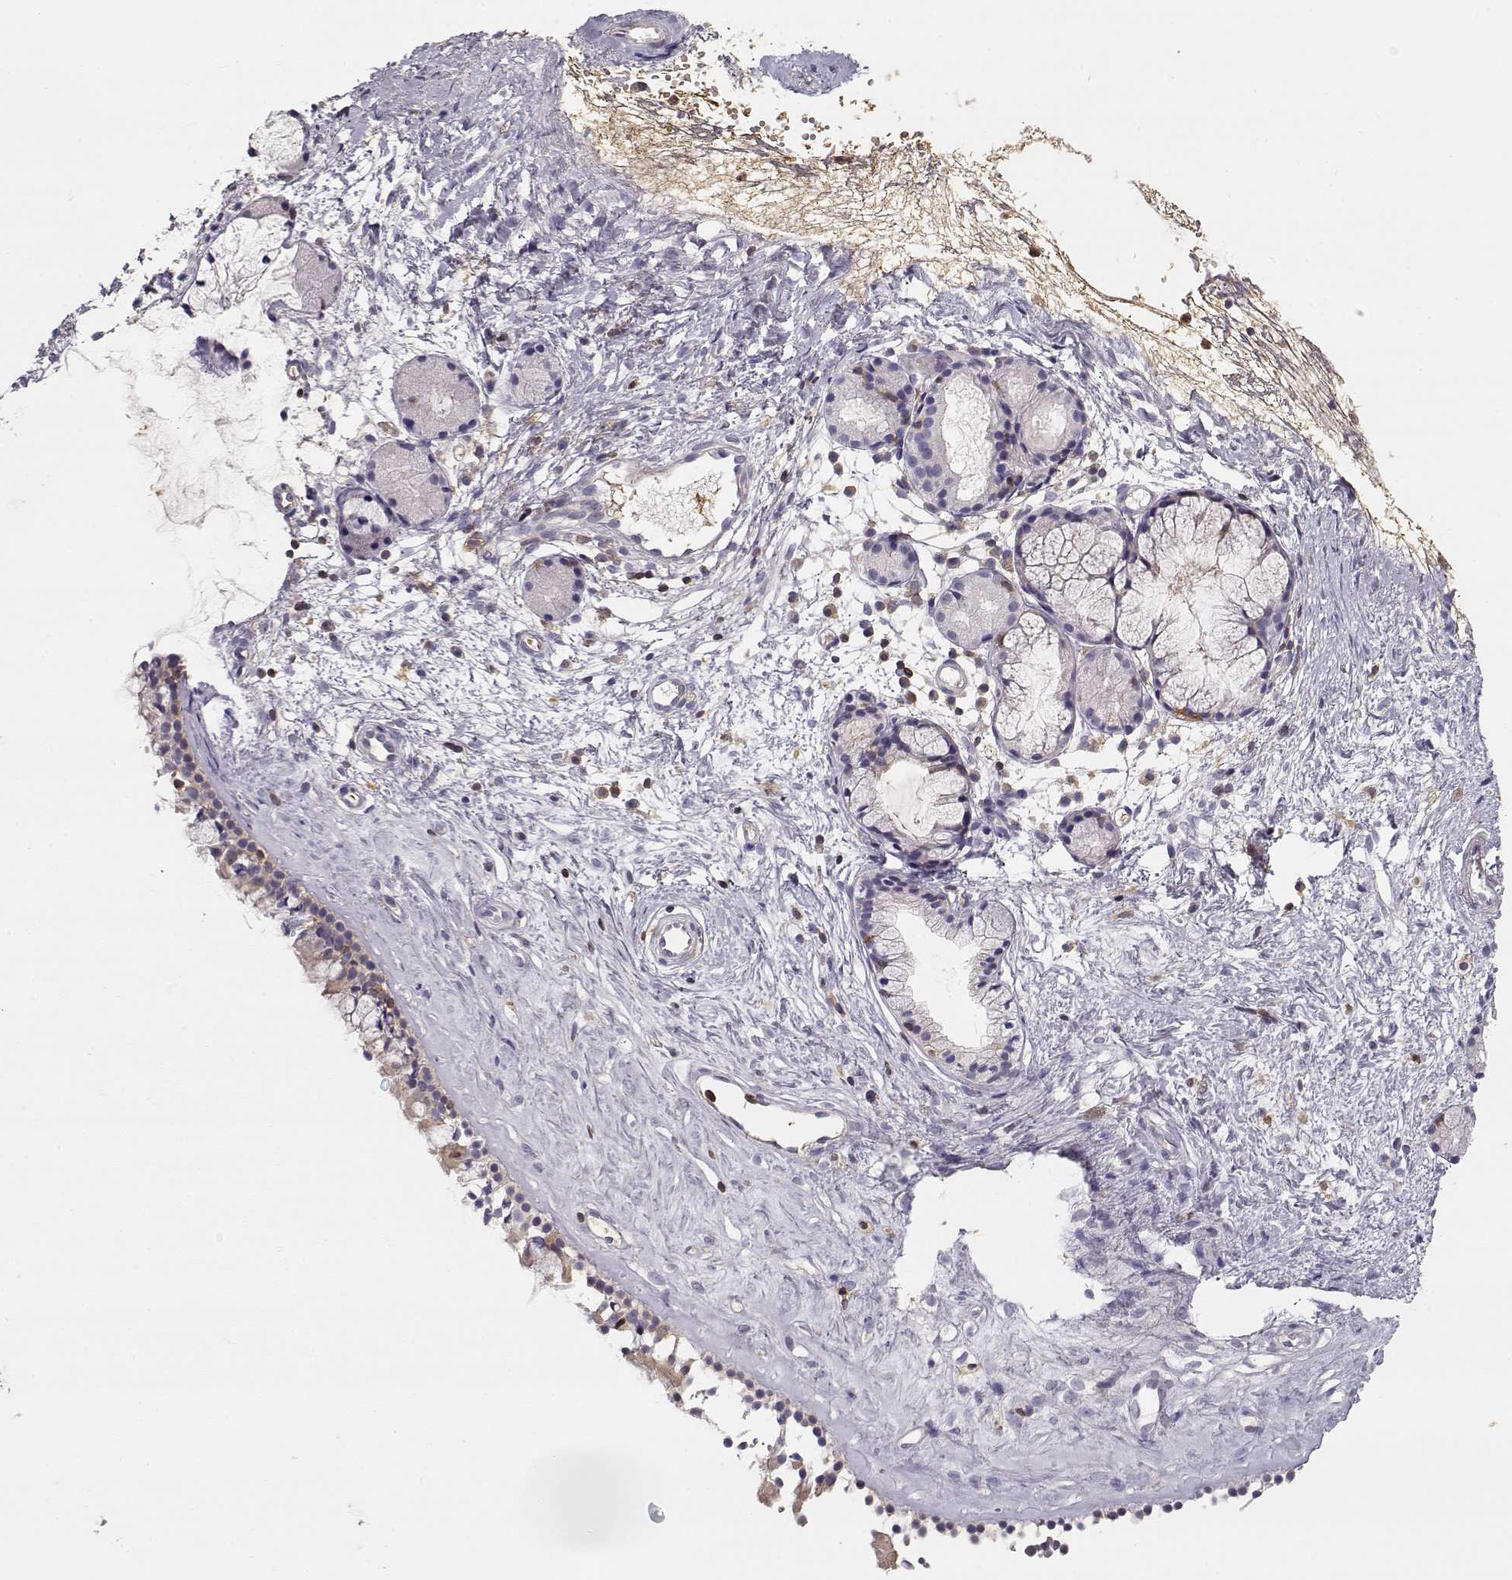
{"staining": {"intensity": "weak", "quantity": "<25%", "location": "cytoplasmic/membranous"}, "tissue": "nasopharynx", "cell_type": "Respiratory epithelial cells", "image_type": "normal", "snomed": [{"axis": "morphology", "description": "Normal tissue, NOS"}, {"axis": "topography", "description": "Nasopharynx"}], "caption": "Respiratory epithelial cells are negative for protein expression in benign human nasopharynx.", "gene": "VAV1", "patient": {"sex": "female", "age": 52}}